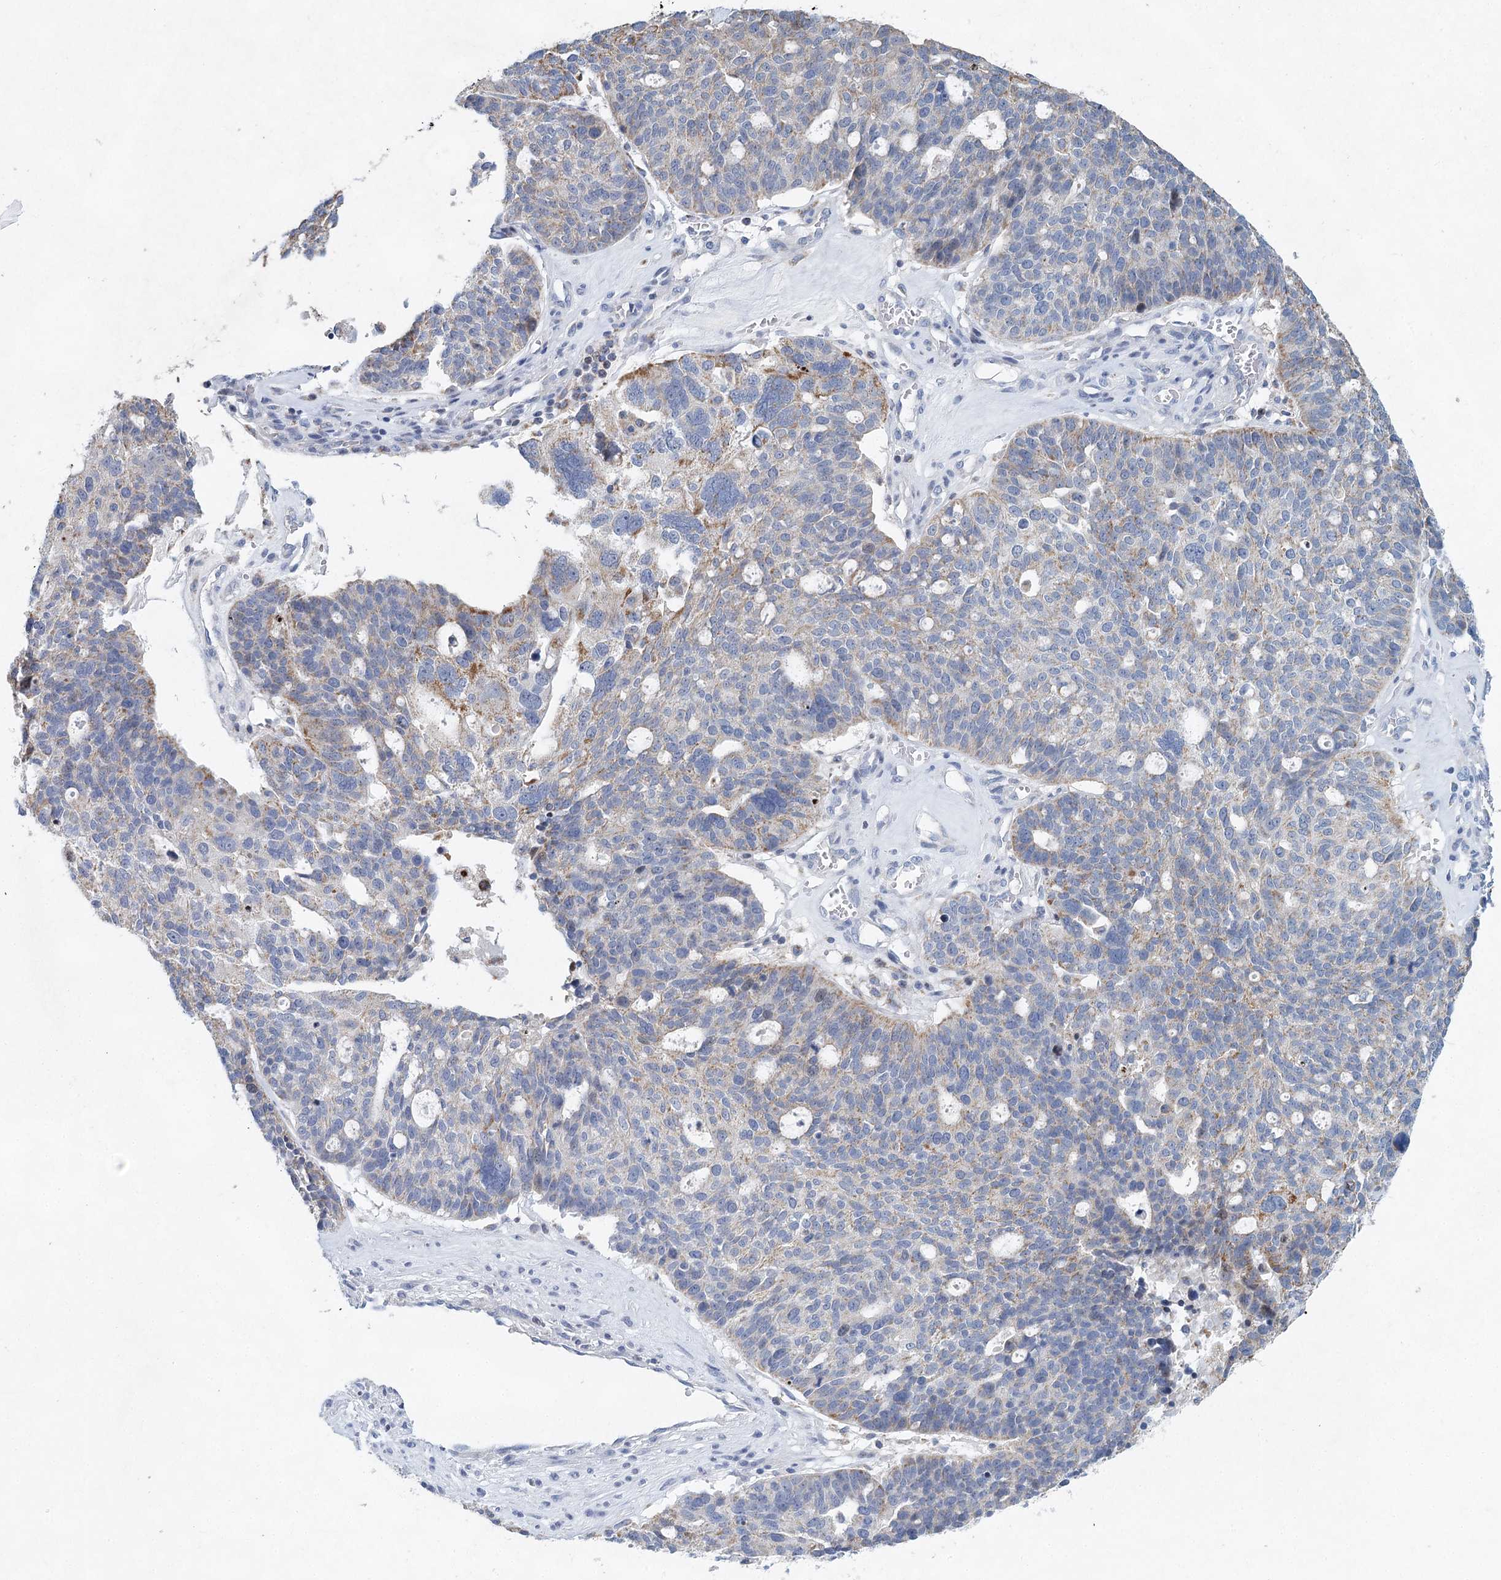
{"staining": {"intensity": "moderate", "quantity": "<25%", "location": "cytoplasmic/membranous"}, "tissue": "ovarian cancer", "cell_type": "Tumor cells", "image_type": "cancer", "snomed": [{"axis": "morphology", "description": "Cystadenocarcinoma, serous, NOS"}, {"axis": "topography", "description": "Ovary"}], "caption": "The histopathology image reveals a brown stain indicating the presence of a protein in the cytoplasmic/membranous of tumor cells in serous cystadenocarcinoma (ovarian).", "gene": "XPO6", "patient": {"sex": "female", "age": 59}}